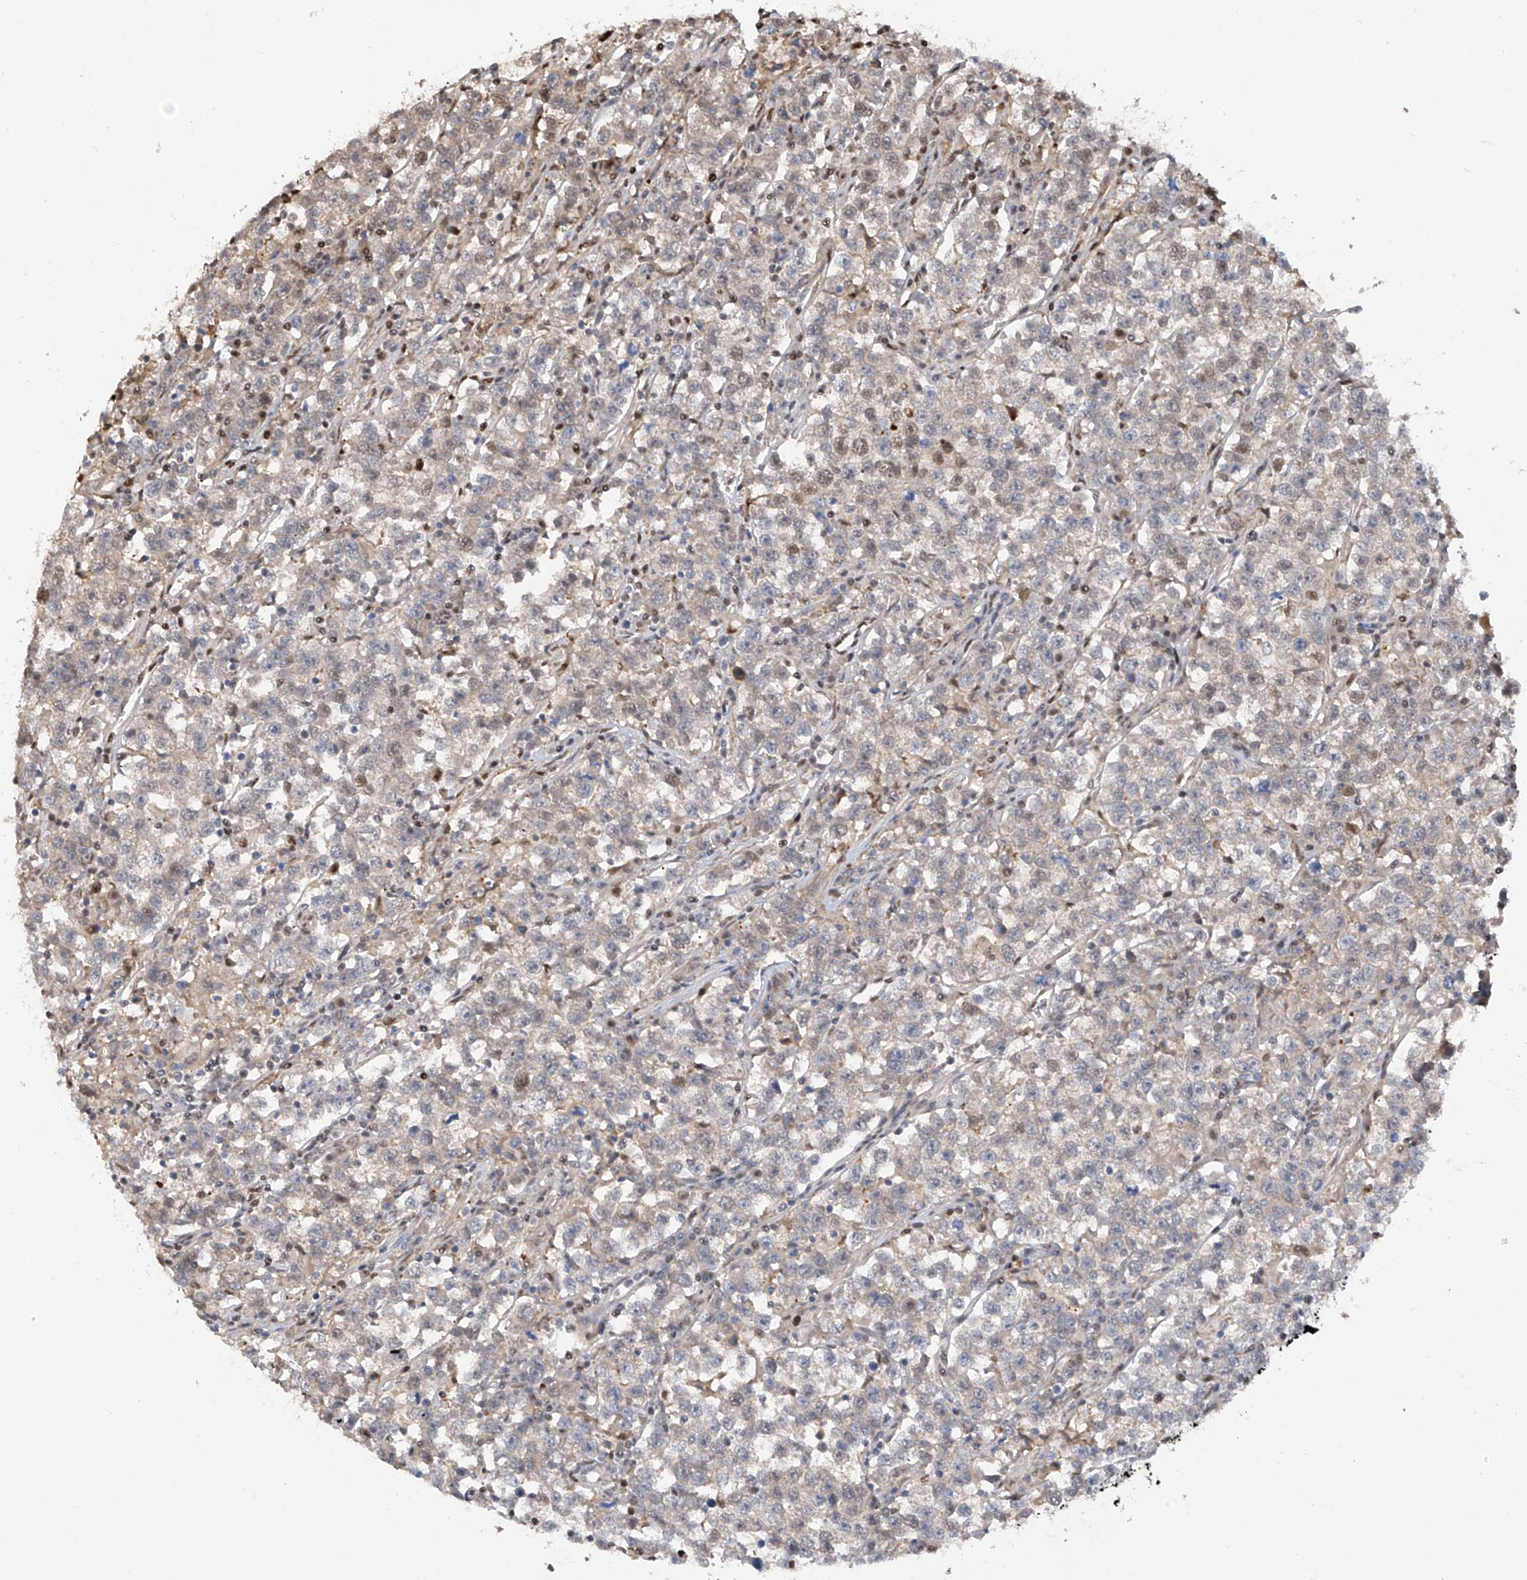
{"staining": {"intensity": "weak", "quantity": "<25%", "location": "nuclear"}, "tissue": "testis cancer", "cell_type": "Tumor cells", "image_type": "cancer", "snomed": [{"axis": "morphology", "description": "Normal tissue, NOS"}, {"axis": "morphology", "description": "Seminoma, NOS"}, {"axis": "topography", "description": "Testis"}], "caption": "The immunohistochemistry histopathology image has no significant expression in tumor cells of testis cancer tissue.", "gene": "PMM1", "patient": {"sex": "male", "age": 43}}